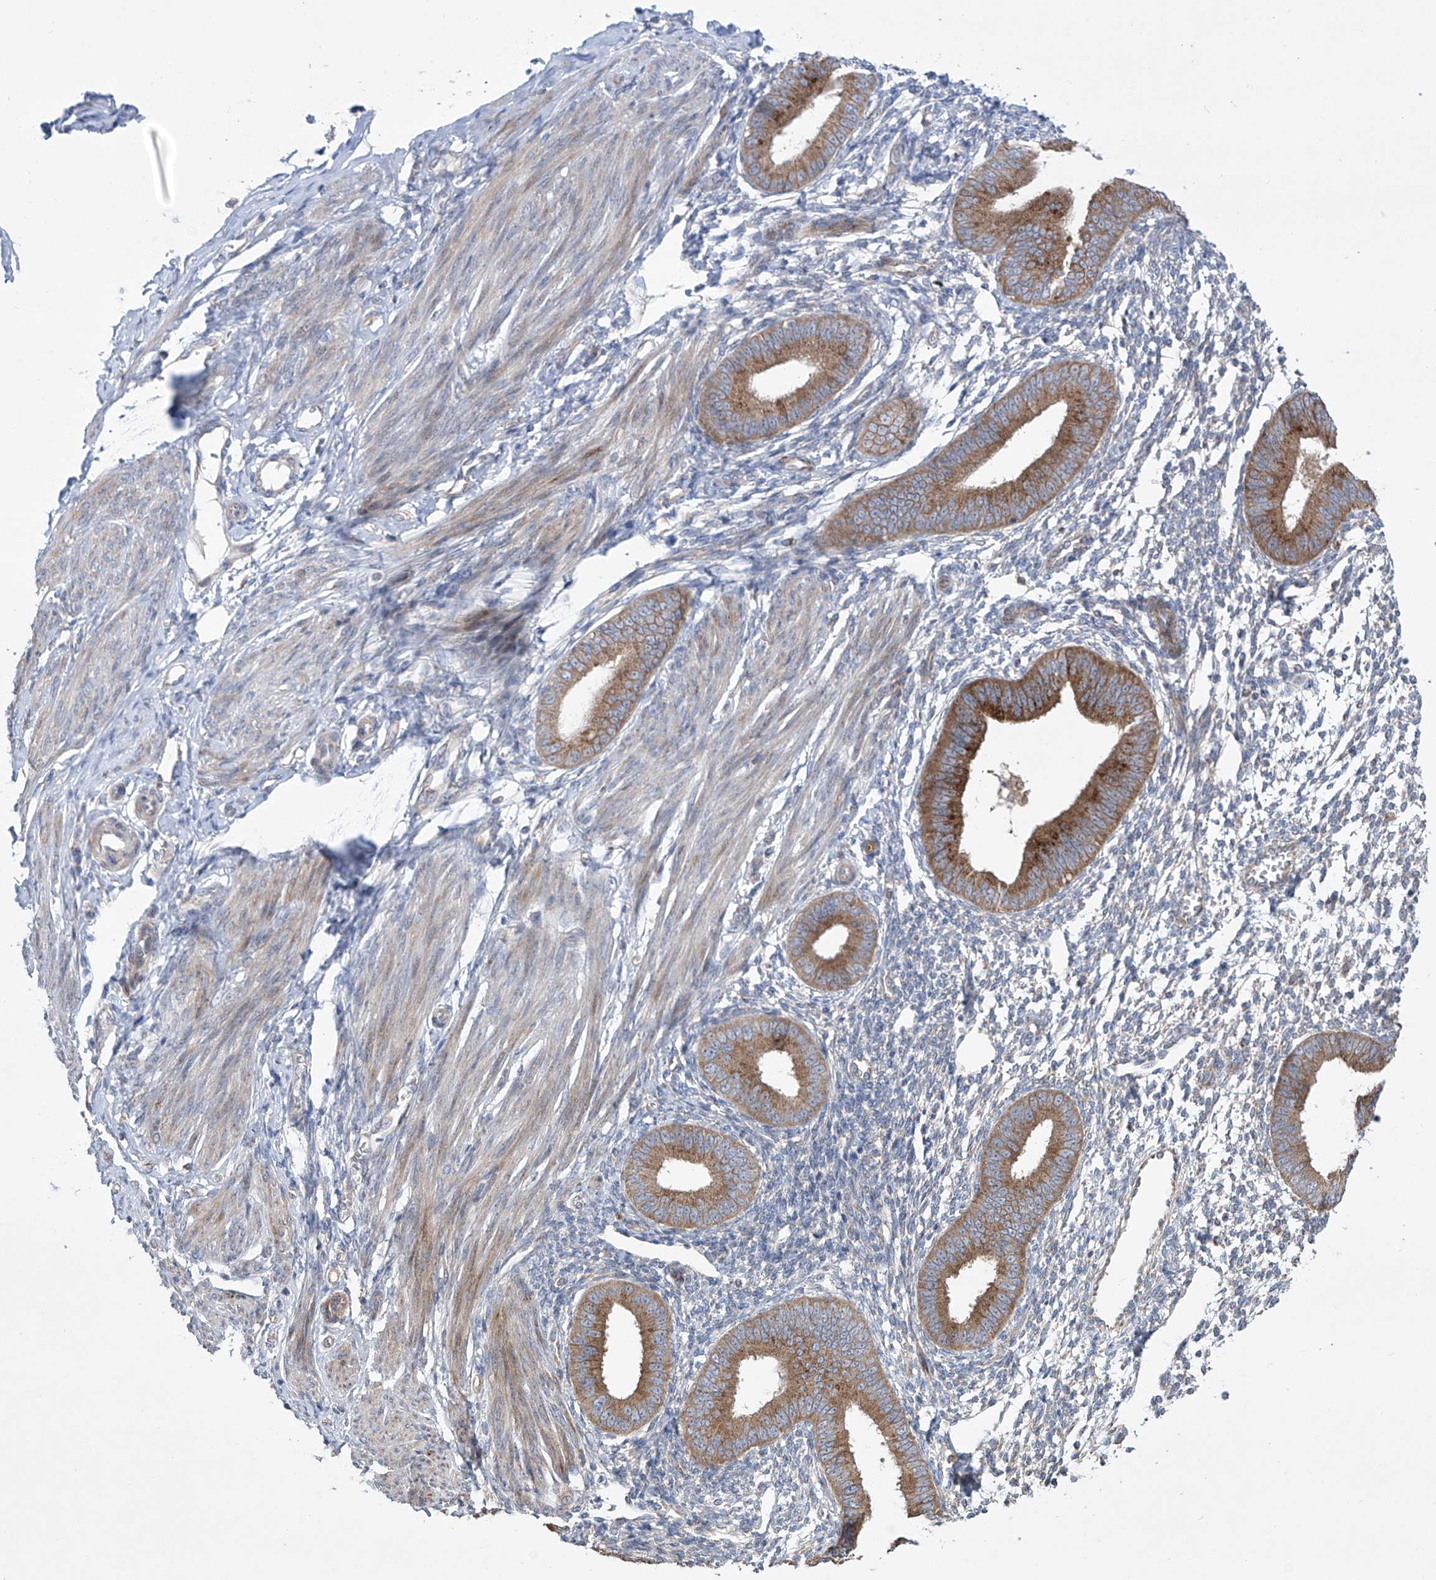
{"staining": {"intensity": "negative", "quantity": "none", "location": "none"}, "tissue": "endometrium", "cell_type": "Cells in endometrial stroma", "image_type": "normal", "snomed": [{"axis": "morphology", "description": "Normal tissue, NOS"}, {"axis": "topography", "description": "Uterus"}, {"axis": "topography", "description": "Endometrium"}], "caption": "Immunohistochemistry micrograph of unremarkable endometrium: human endometrium stained with DAB (3,3'-diaminobenzidine) shows no significant protein positivity in cells in endometrial stroma. Brightfield microscopy of immunohistochemistry (IHC) stained with DAB (brown) and hematoxylin (blue), captured at high magnification.", "gene": "KLC4", "patient": {"sex": "female", "age": 48}}